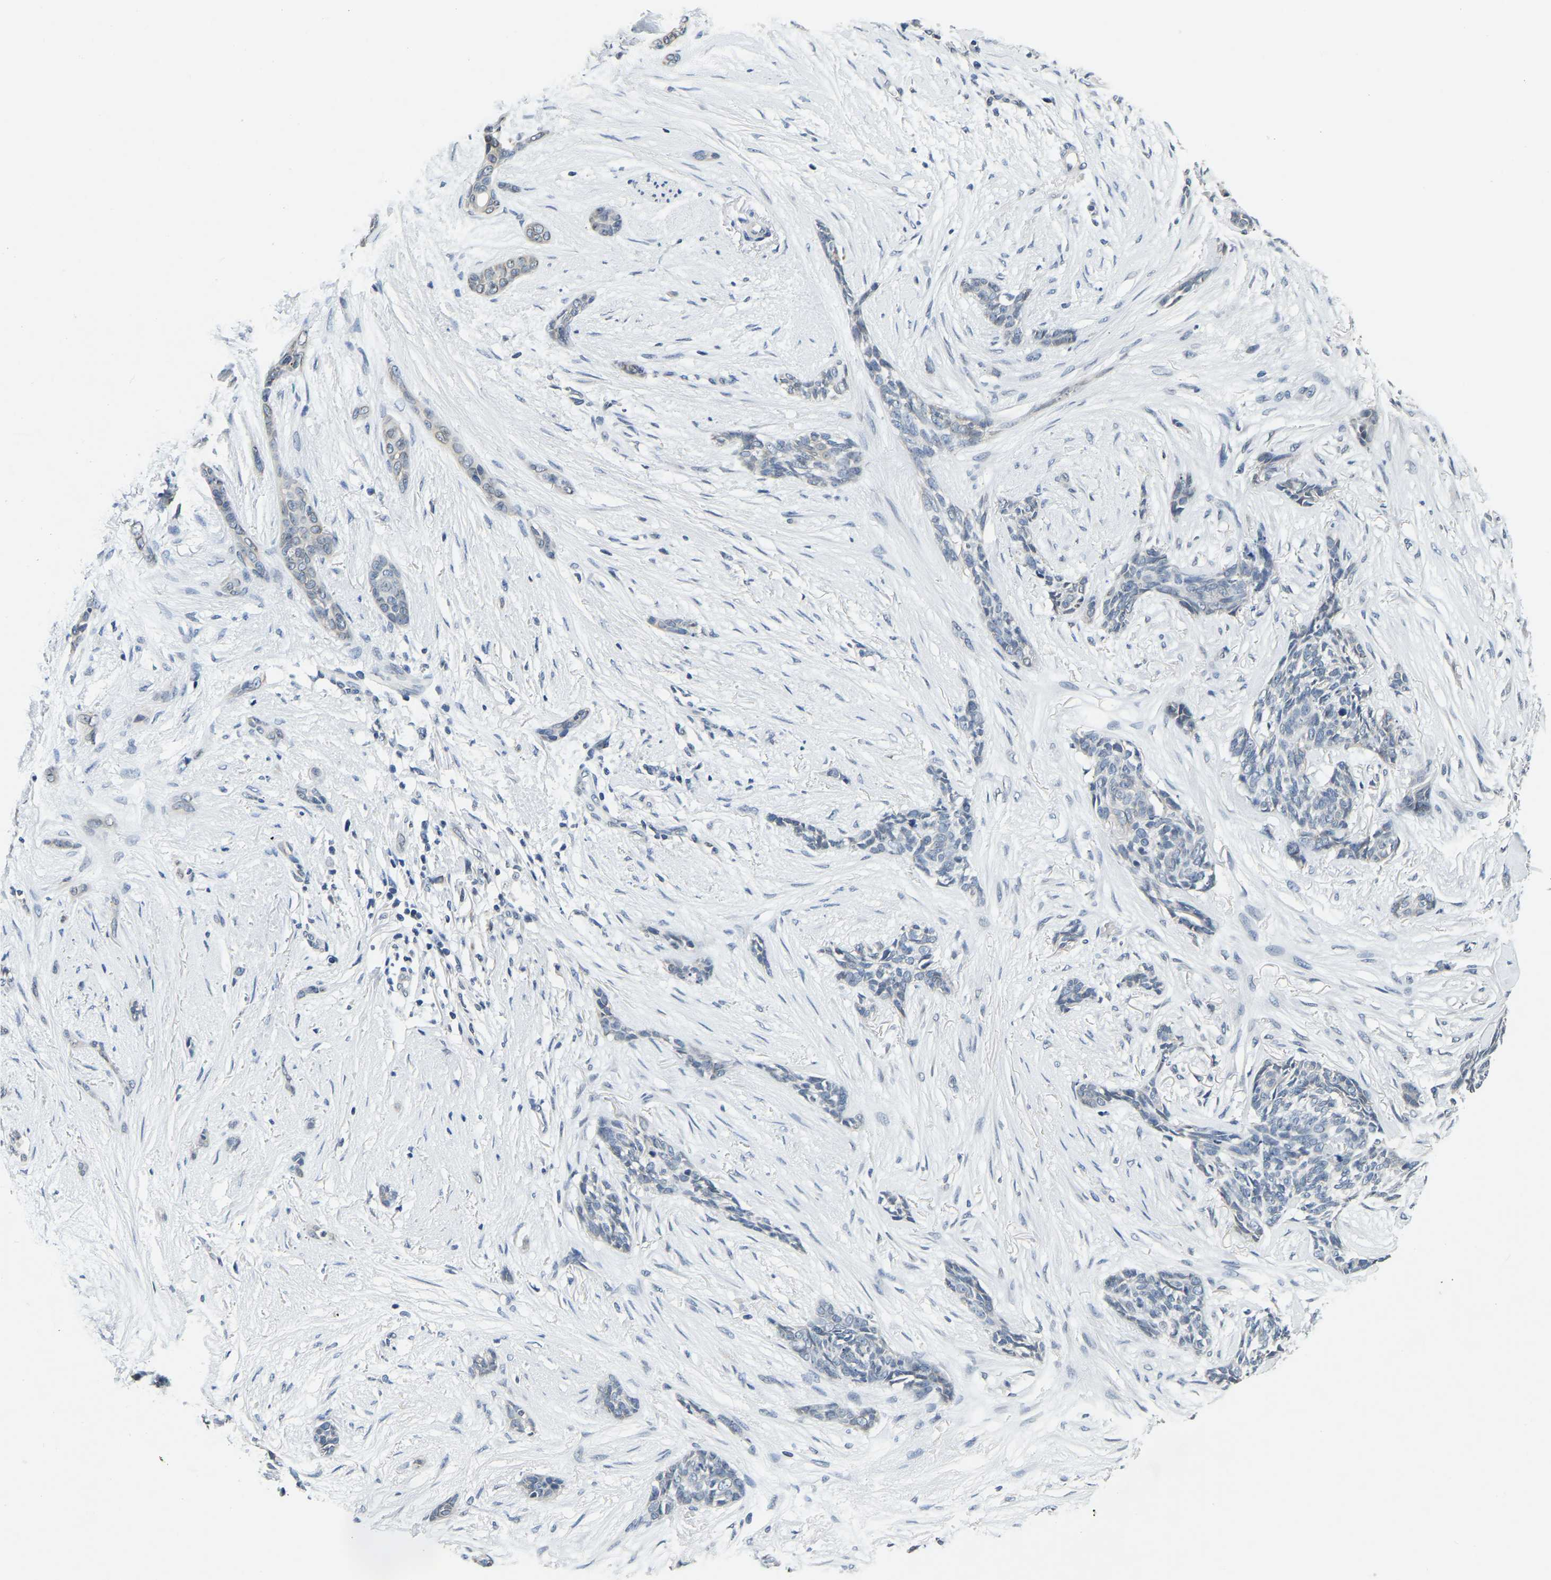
{"staining": {"intensity": "negative", "quantity": "none", "location": "none"}, "tissue": "skin cancer", "cell_type": "Tumor cells", "image_type": "cancer", "snomed": [{"axis": "morphology", "description": "Basal cell carcinoma"}, {"axis": "morphology", "description": "Adnexal tumor, benign"}, {"axis": "topography", "description": "Skin"}], "caption": "Basal cell carcinoma (skin) was stained to show a protein in brown. There is no significant expression in tumor cells.", "gene": "RANBP2", "patient": {"sex": "female", "age": 42}}